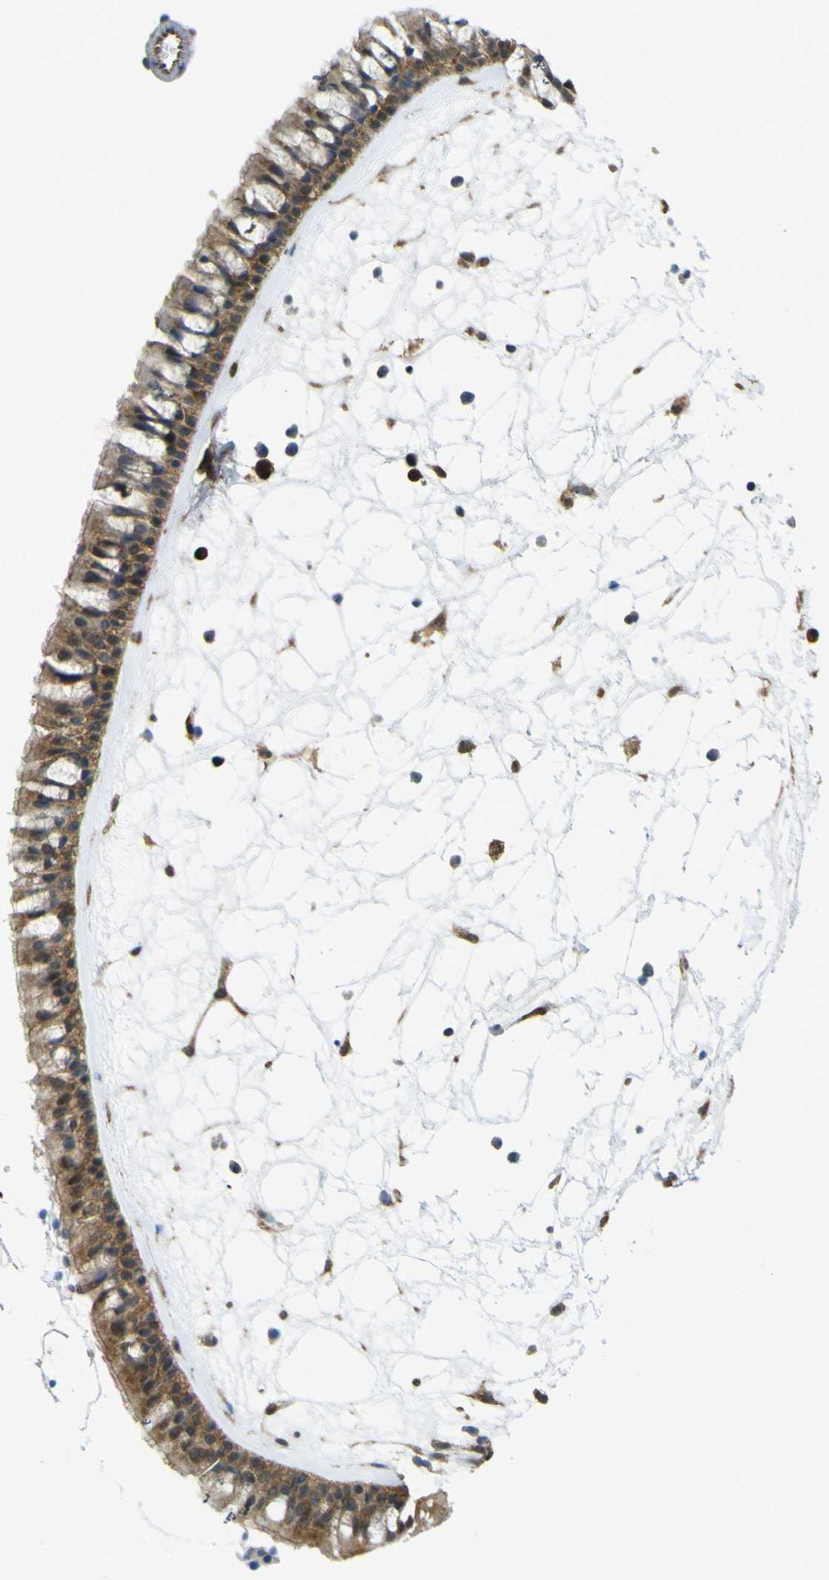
{"staining": {"intensity": "moderate", "quantity": ">75%", "location": "cytoplasmic/membranous"}, "tissue": "nasopharynx", "cell_type": "Respiratory epithelial cells", "image_type": "normal", "snomed": [{"axis": "morphology", "description": "Normal tissue, NOS"}, {"axis": "morphology", "description": "Inflammation, NOS"}, {"axis": "topography", "description": "Nasopharynx"}], "caption": "The histopathology image reveals immunohistochemical staining of unremarkable nasopharynx. There is moderate cytoplasmic/membranous positivity is identified in approximately >75% of respiratory epithelial cells. The staining was performed using DAB (3,3'-diaminobenzidine) to visualize the protein expression in brown, while the nuclei were stained in blue with hematoxylin (Magnification: 20x).", "gene": "YWHAG", "patient": {"sex": "male", "age": 48}}